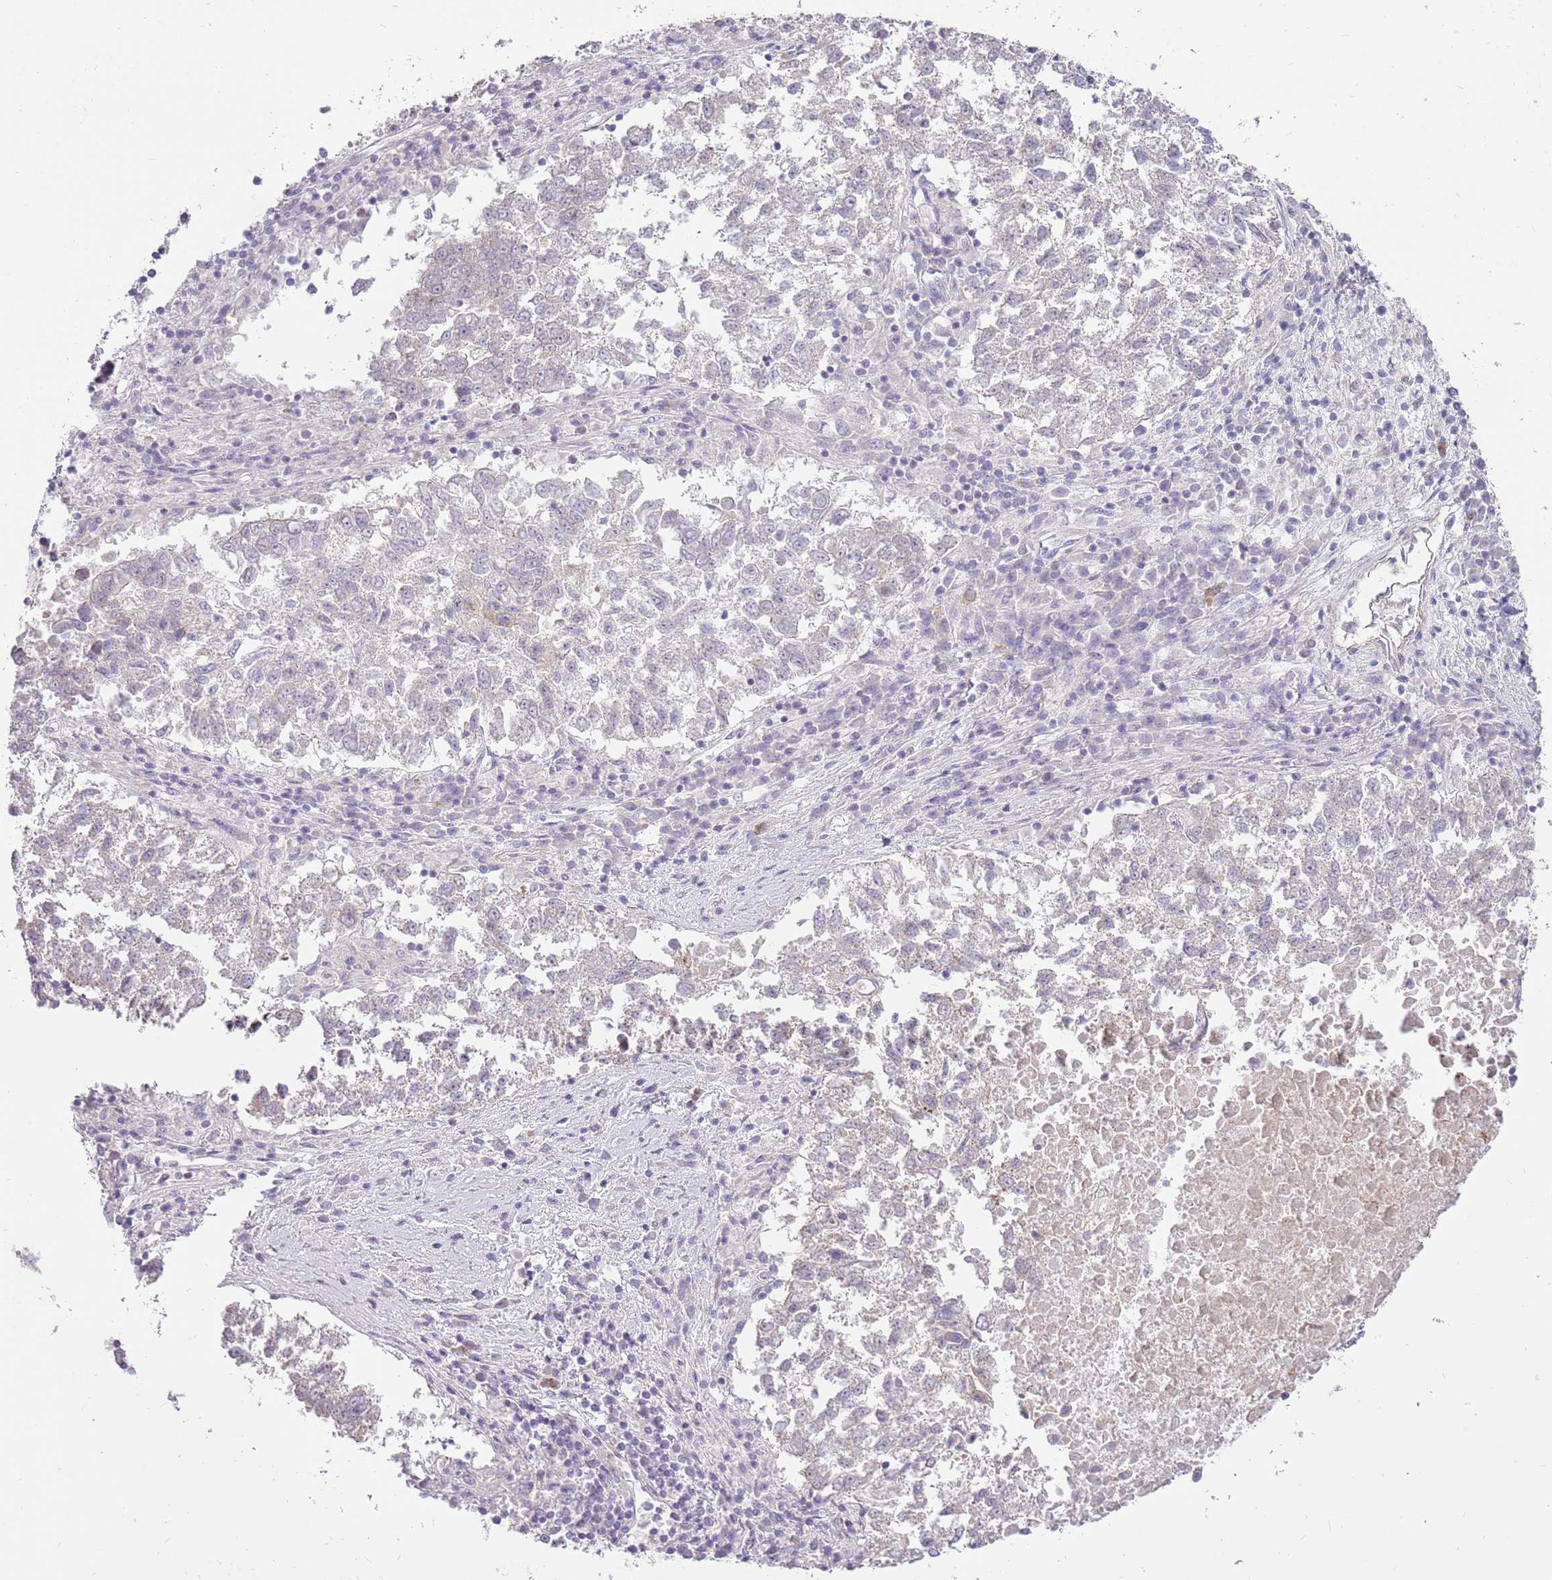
{"staining": {"intensity": "negative", "quantity": "none", "location": "none"}, "tissue": "lung cancer", "cell_type": "Tumor cells", "image_type": "cancer", "snomed": [{"axis": "morphology", "description": "Squamous cell carcinoma, NOS"}, {"axis": "topography", "description": "Lung"}], "caption": "DAB (3,3'-diaminobenzidine) immunohistochemical staining of human lung squamous cell carcinoma displays no significant positivity in tumor cells.", "gene": "SPATA31D1", "patient": {"sex": "male", "age": 73}}